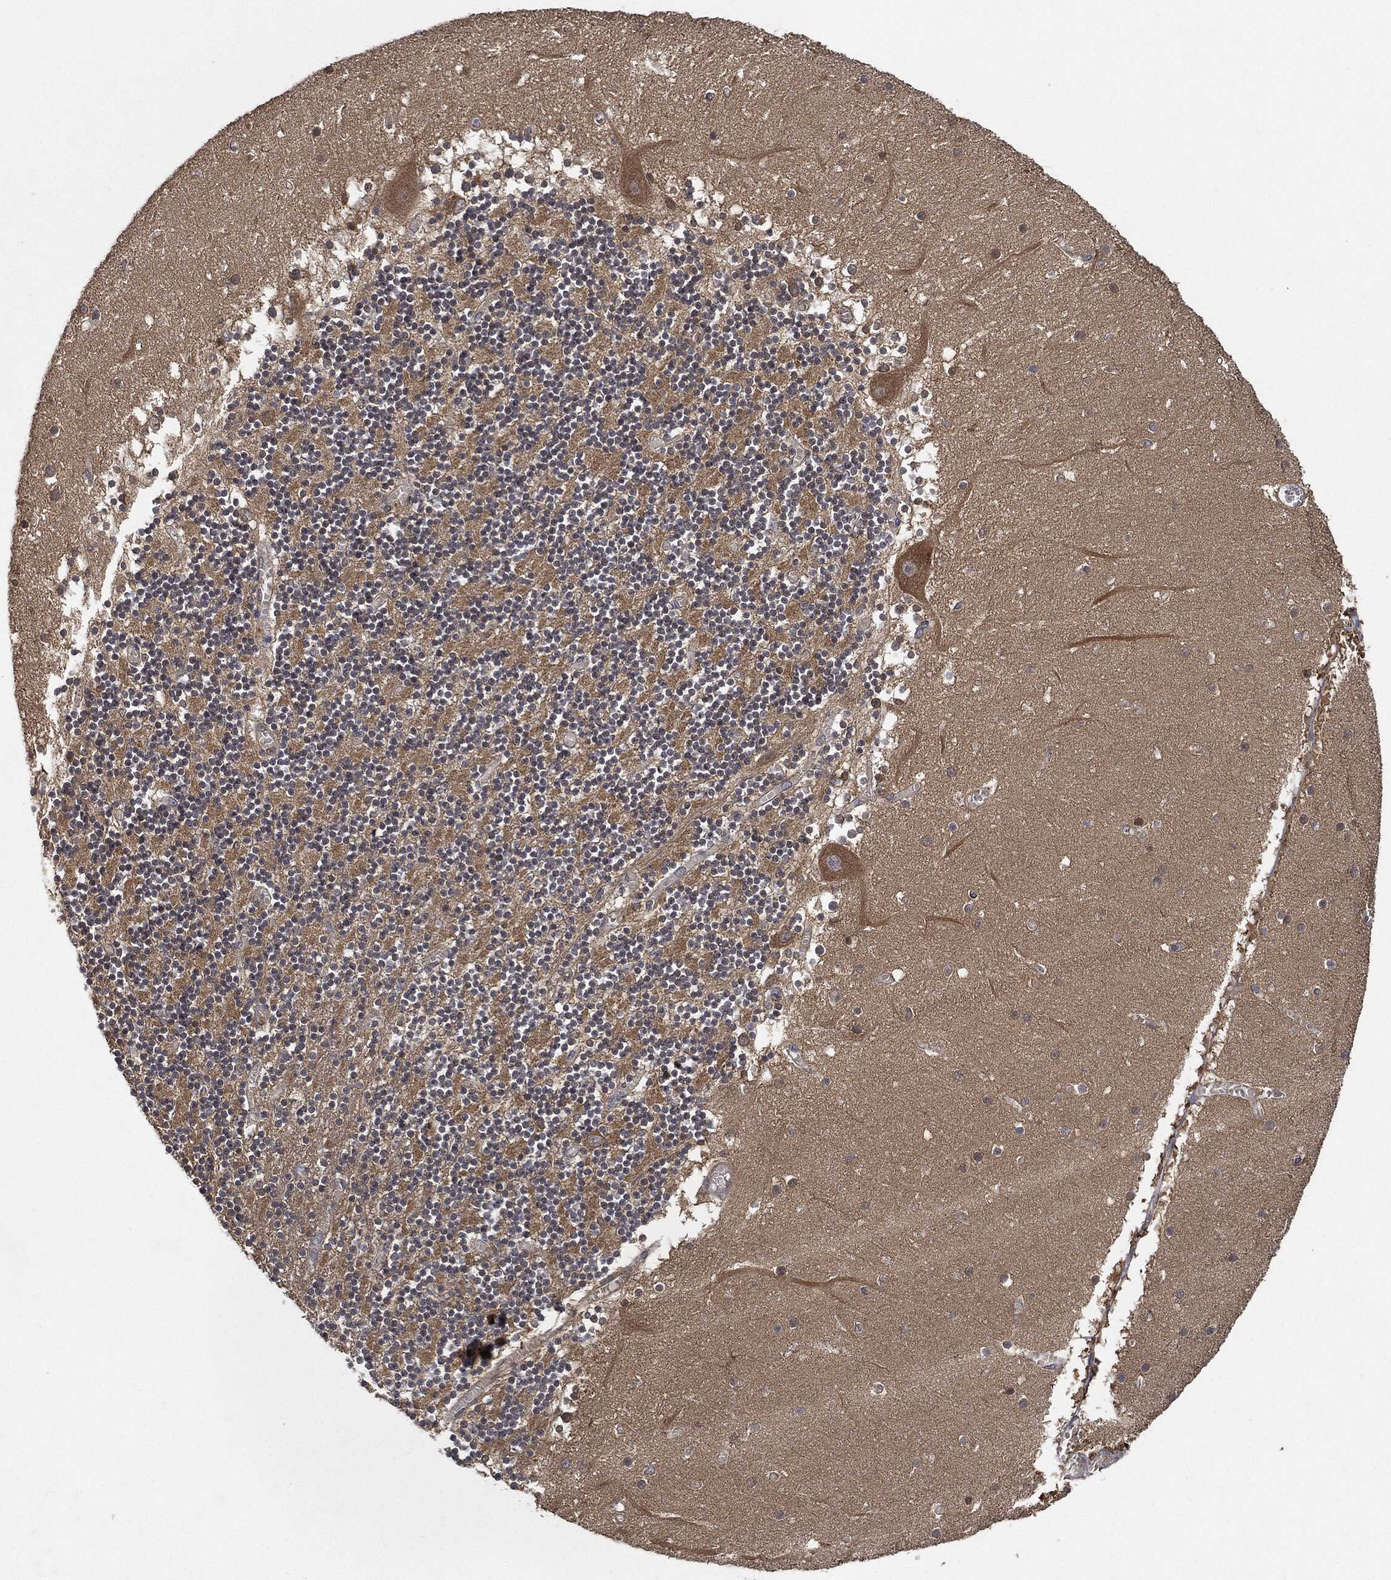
{"staining": {"intensity": "negative", "quantity": "none", "location": "none"}, "tissue": "cerebellum", "cell_type": "Cells in granular layer", "image_type": "normal", "snomed": [{"axis": "morphology", "description": "Normal tissue, NOS"}, {"axis": "topography", "description": "Cerebellum"}], "caption": "Immunohistochemical staining of unremarkable cerebellum shows no significant positivity in cells in granular layer.", "gene": "BRAF", "patient": {"sex": "female", "age": 28}}